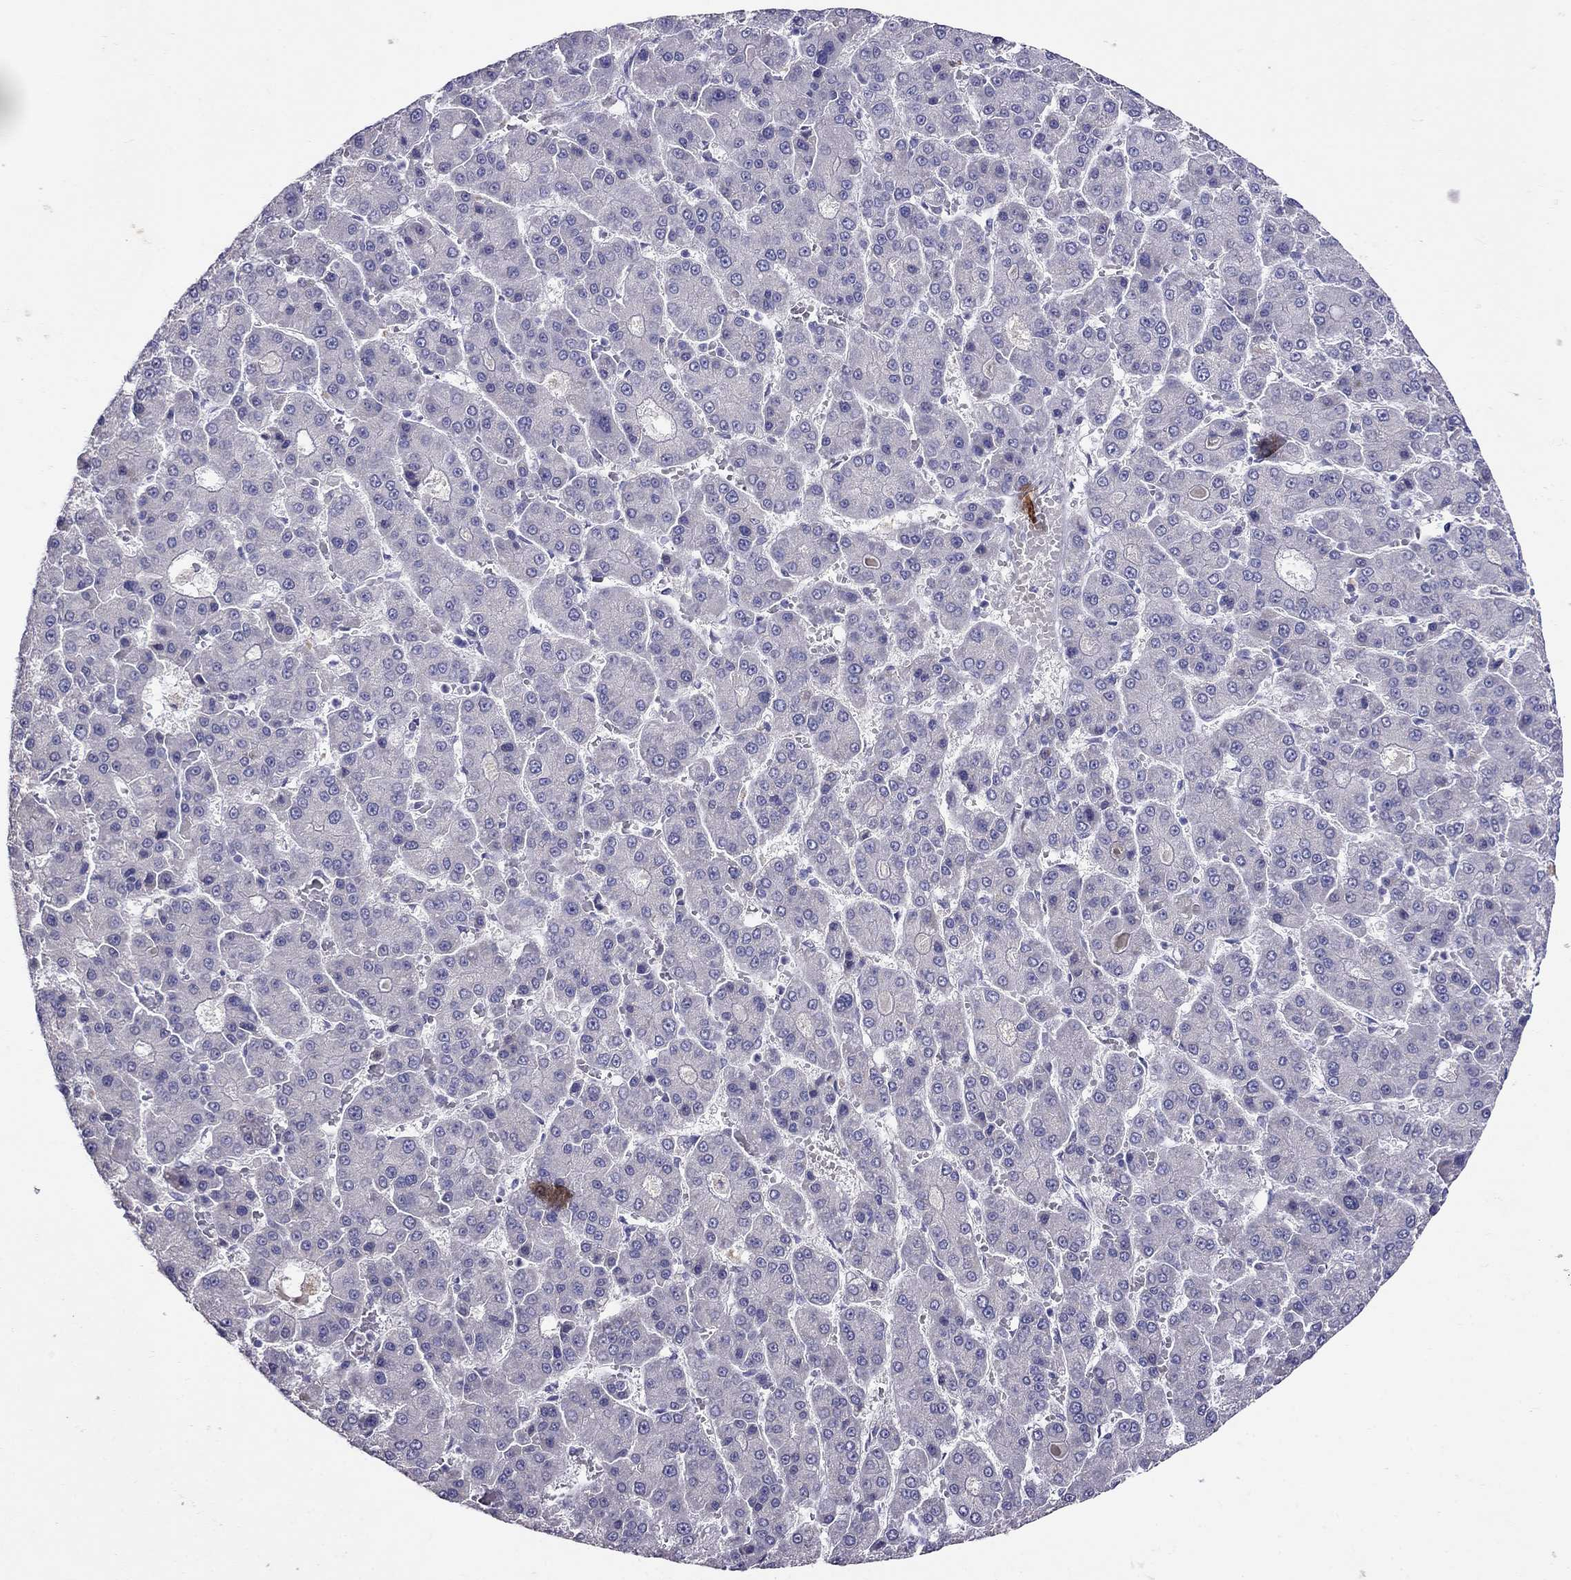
{"staining": {"intensity": "negative", "quantity": "none", "location": "none"}, "tissue": "liver cancer", "cell_type": "Tumor cells", "image_type": "cancer", "snomed": [{"axis": "morphology", "description": "Carcinoma, Hepatocellular, NOS"}, {"axis": "topography", "description": "Liver"}], "caption": "Protein analysis of liver hepatocellular carcinoma displays no significant expression in tumor cells.", "gene": "MYO3B", "patient": {"sex": "male", "age": 70}}